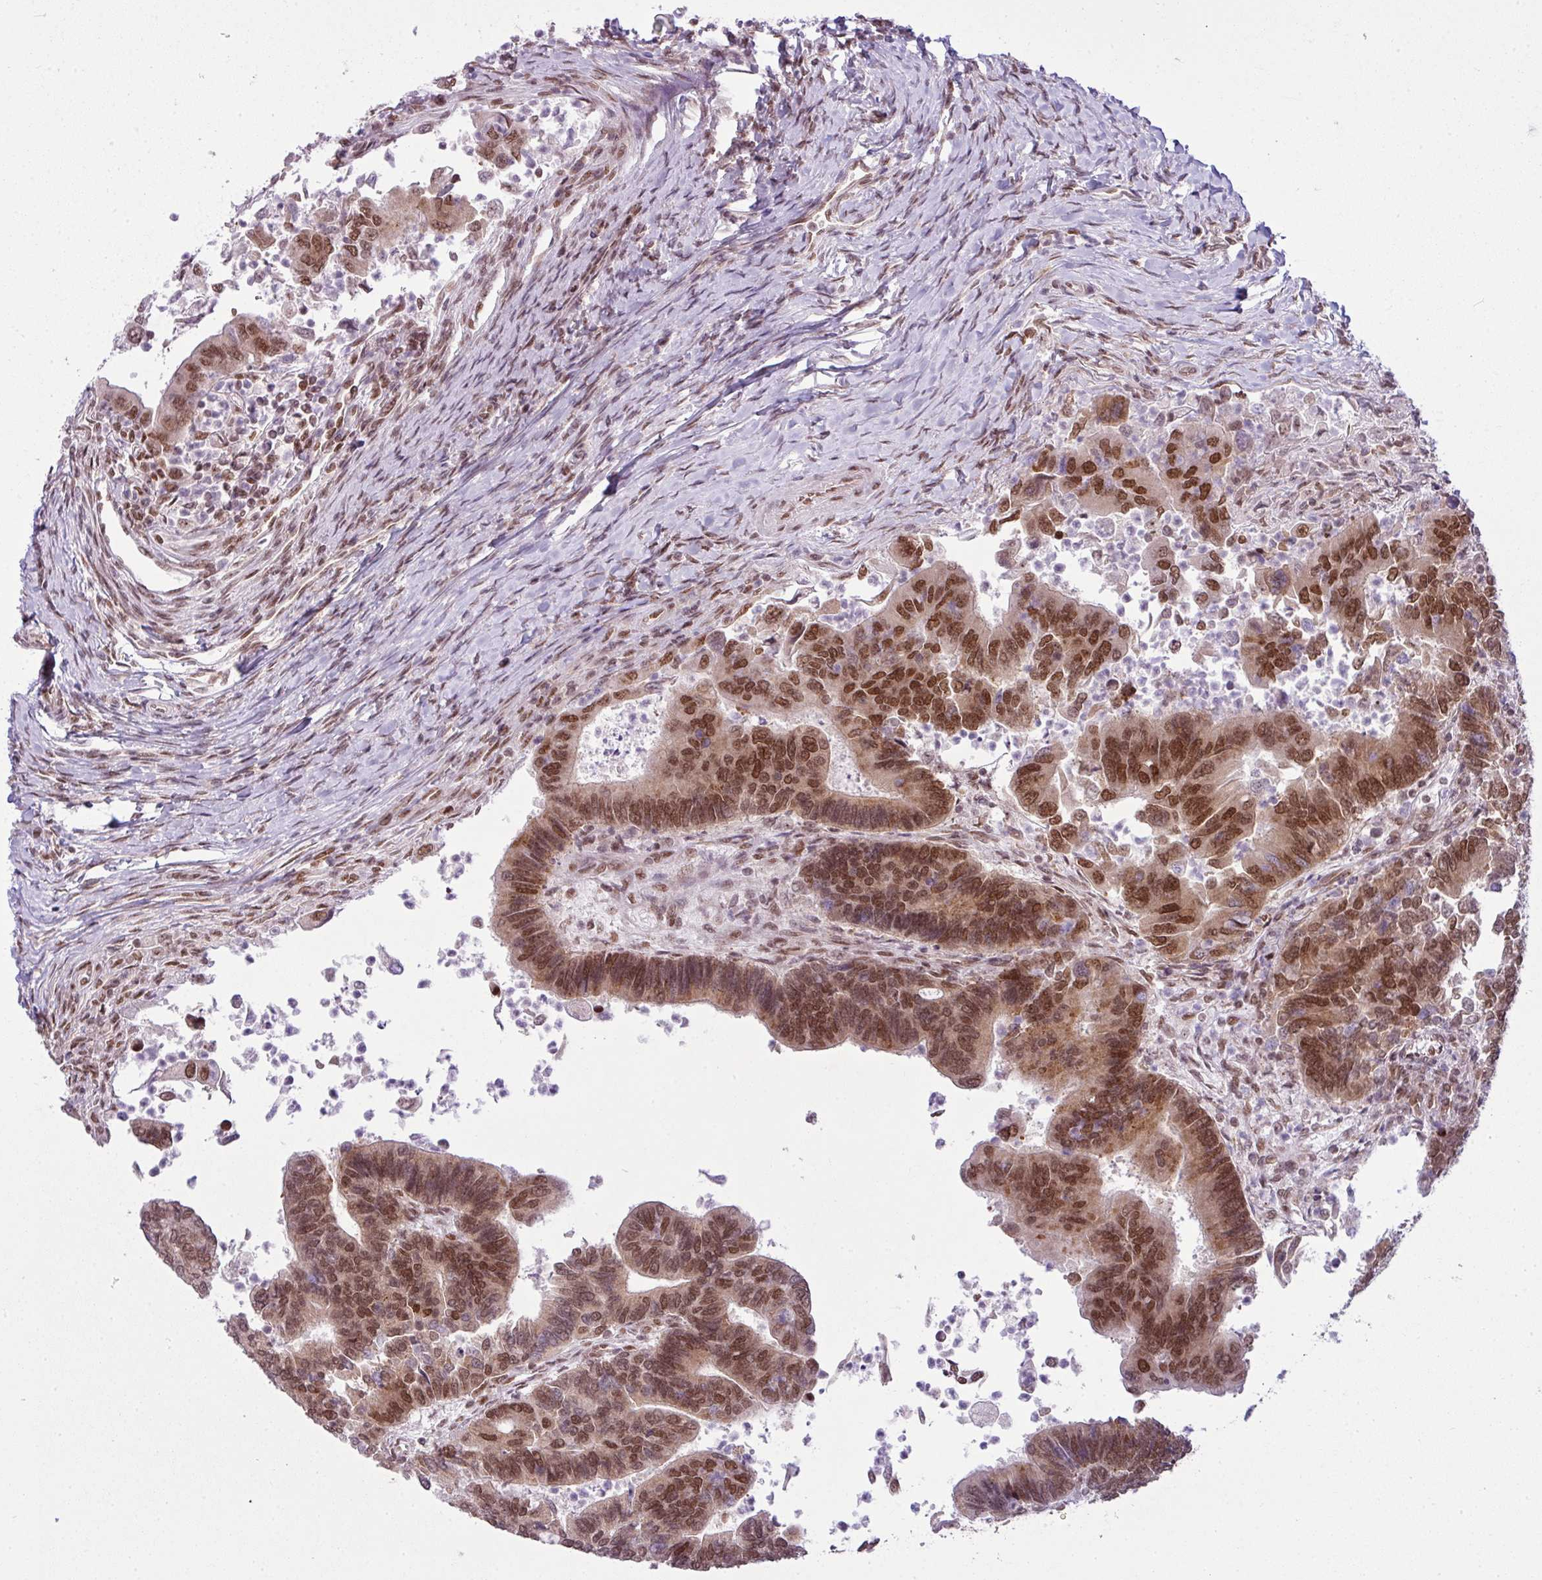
{"staining": {"intensity": "moderate", "quantity": ">75%", "location": "cytoplasmic/membranous,nuclear"}, "tissue": "colorectal cancer", "cell_type": "Tumor cells", "image_type": "cancer", "snomed": [{"axis": "morphology", "description": "Adenocarcinoma, NOS"}, {"axis": "topography", "description": "Colon"}], "caption": "A high-resolution micrograph shows IHC staining of colorectal adenocarcinoma, which displays moderate cytoplasmic/membranous and nuclear staining in about >75% of tumor cells.", "gene": "ARL6IP4", "patient": {"sex": "female", "age": 67}}